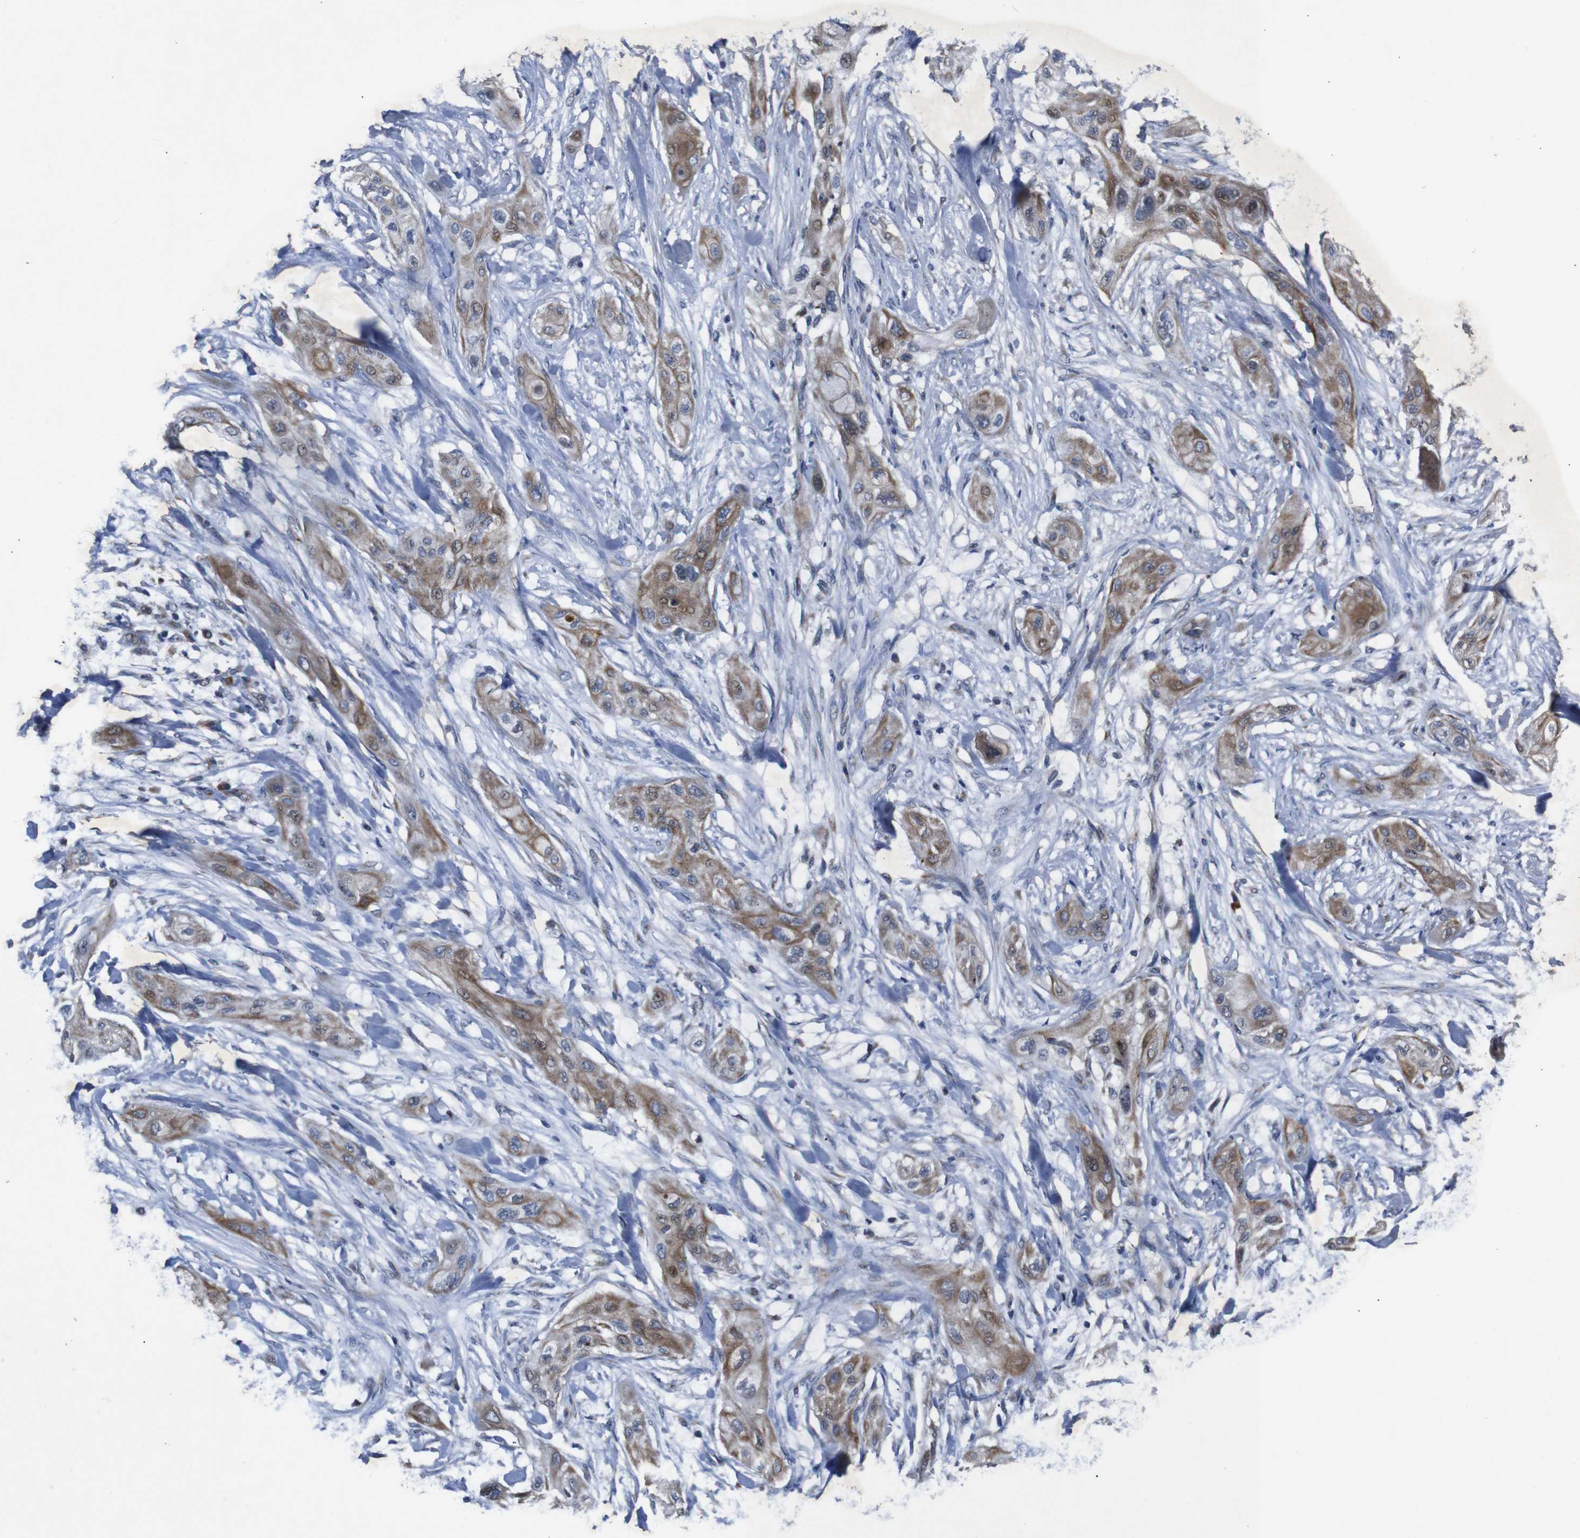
{"staining": {"intensity": "moderate", "quantity": "25%-75%", "location": "cytoplasmic/membranous"}, "tissue": "lung cancer", "cell_type": "Tumor cells", "image_type": "cancer", "snomed": [{"axis": "morphology", "description": "Squamous cell carcinoma, NOS"}, {"axis": "topography", "description": "Lung"}], "caption": "Lung cancer (squamous cell carcinoma) stained with a protein marker exhibits moderate staining in tumor cells.", "gene": "CHST10", "patient": {"sex": "female", "age": 47}}